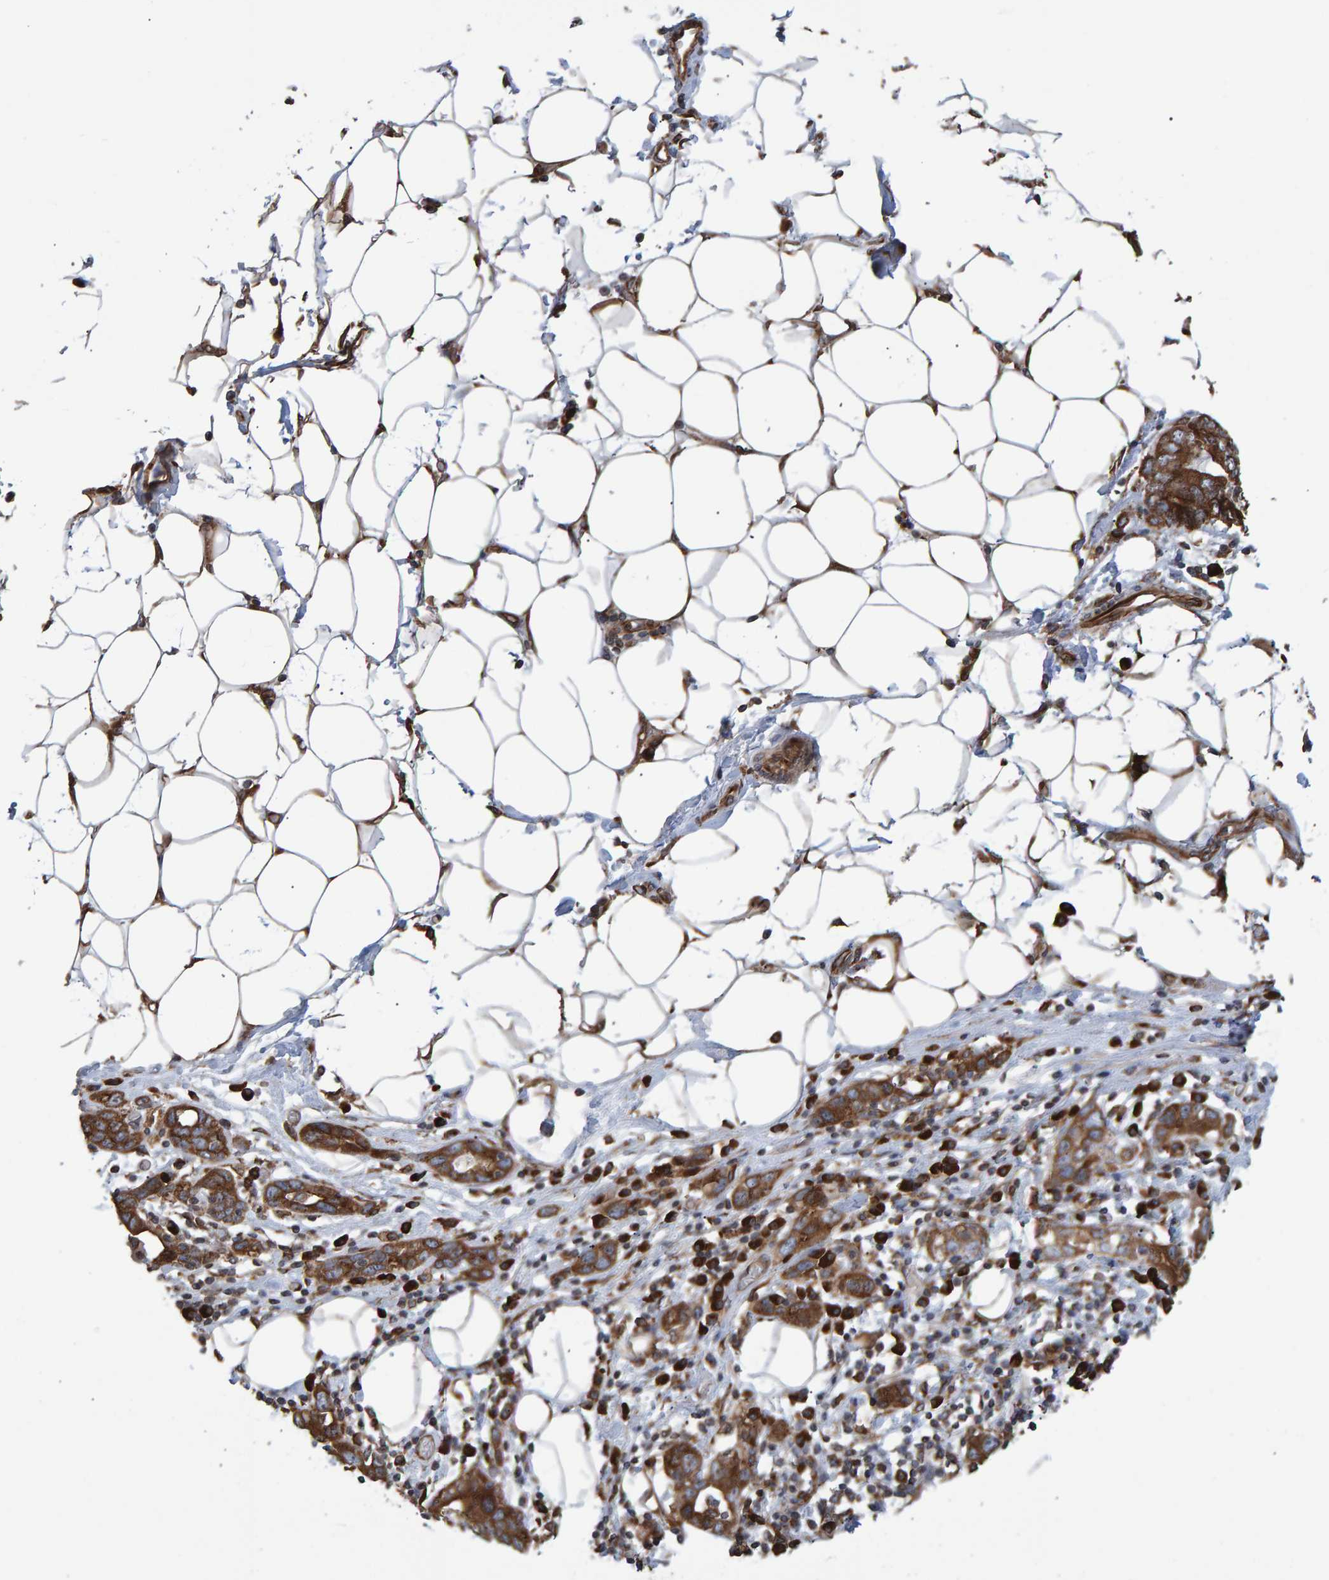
{"staining": {"intensity": "moderate", "quantity": ">75%", "location": "cytoplasmic/membranous"}, "tissue": "stomach cancer", "cell_type": "Tumor cells", "image_type": "cancer", "snomed": [{"axis": "morphology", "description": "Adenocarcinoma, NOS"}, {"axis": "topography", "description": "Stomach, lower"}], "caption": "Human stomach cancer stained with a brown dye shows moderate cytoplasmic/membranous positive expression in approximately >75% of tumor cells.", "gene": "FAM117A", "patient": {"sex": "female", "age": 93}}